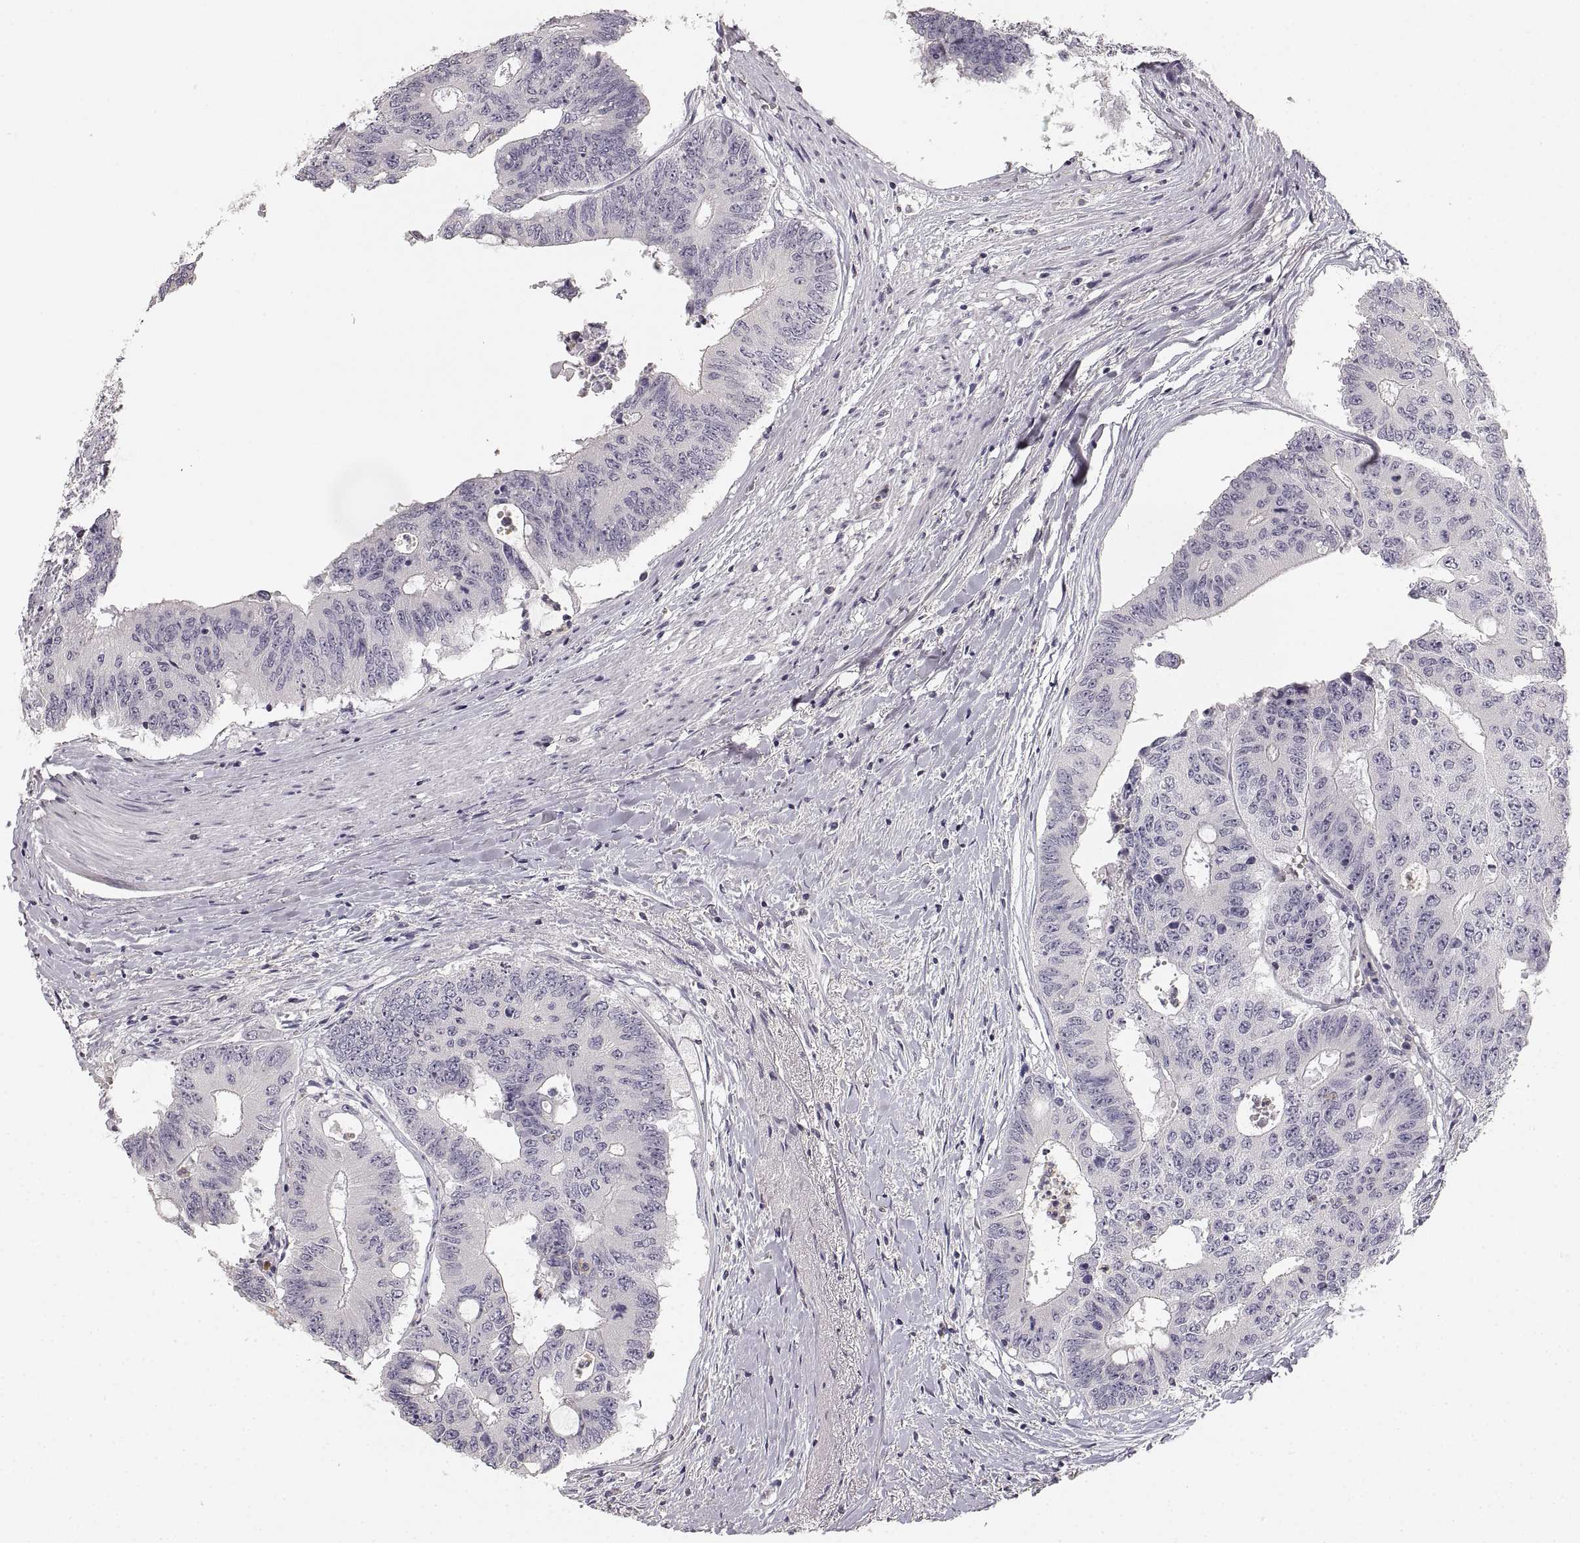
{"staining": {"intensity": "negative", "quantity": "none", "location": "none"}, "tissue": "colorectal cancer", "cell_type": "Tumor cells", "image_type": "cancer", "snomed": [{"axis": "morphology", "description": "Adenocarcinoma, NOS"}, {"axis": "topography", "description": "Rectum"}], "caption": "An immunohistochemistry histopathology image of colorectal cancer is shown. There is no staining in tumor cells of colorectal cancer.", "gene": "RUNDC3A", "patient": {"sex": "male", "age": 59}}